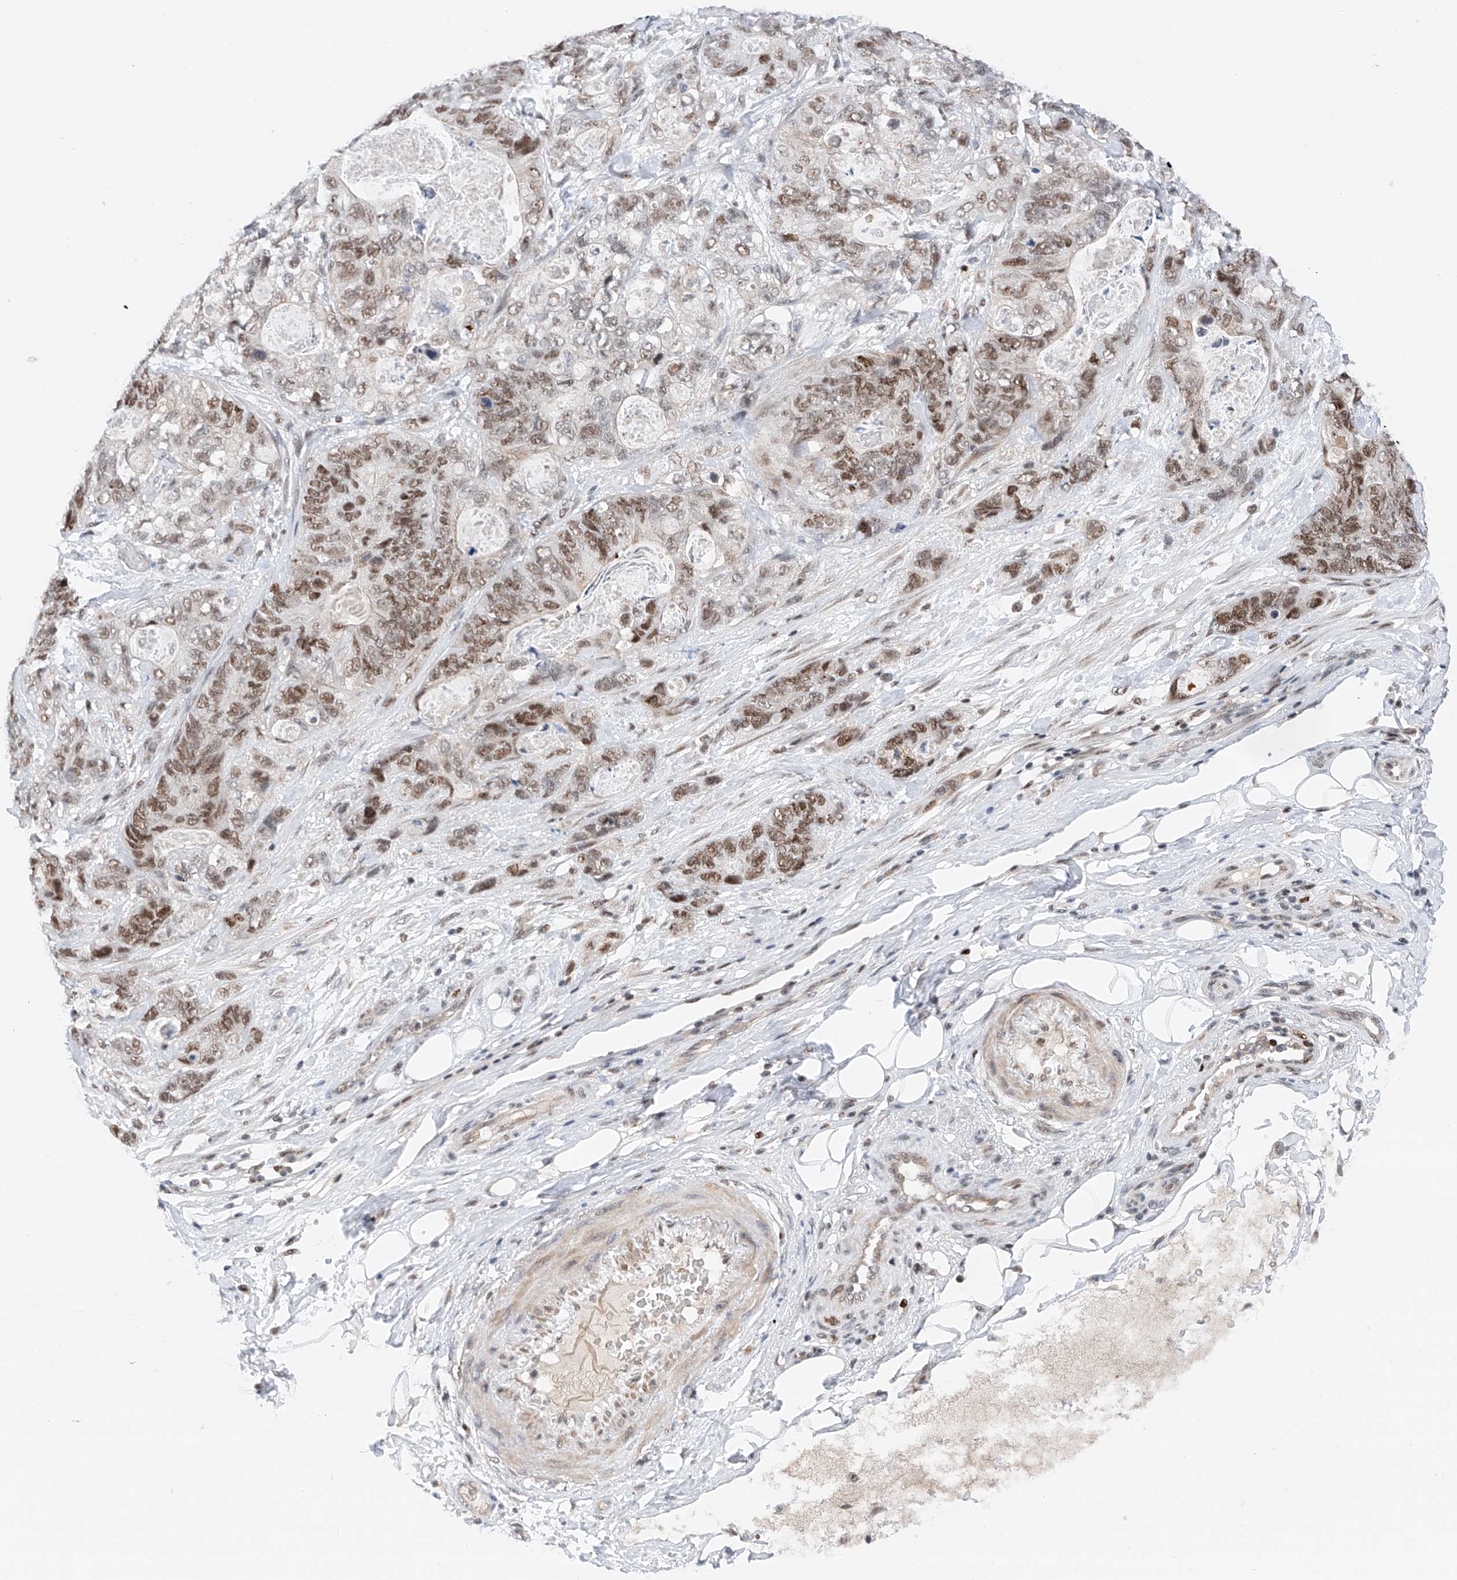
{"staining": {"intensity": "moderate", "quantity": ">75%", "location": "nuclear"}, "tissue": "stomach cancer", "cell_type": "Tumor cells", "image_type": "cancer", "snomed": [{"axis": "morphology", "description": "Normal tissue, NOS"}, {"axis": "morphology", "description": "Adenocarcinoma, NOS"}, {"axis": "topography", "description": "Stomach"}], "caption": "Moderate nuclear expression for a protein is present in about >75% of tumor cells of stomach cancer (adenocarcinoma) using immunohistochemistry.", "gene": "SNRNP200", "patient": {"sex": "female", "age": 89}}